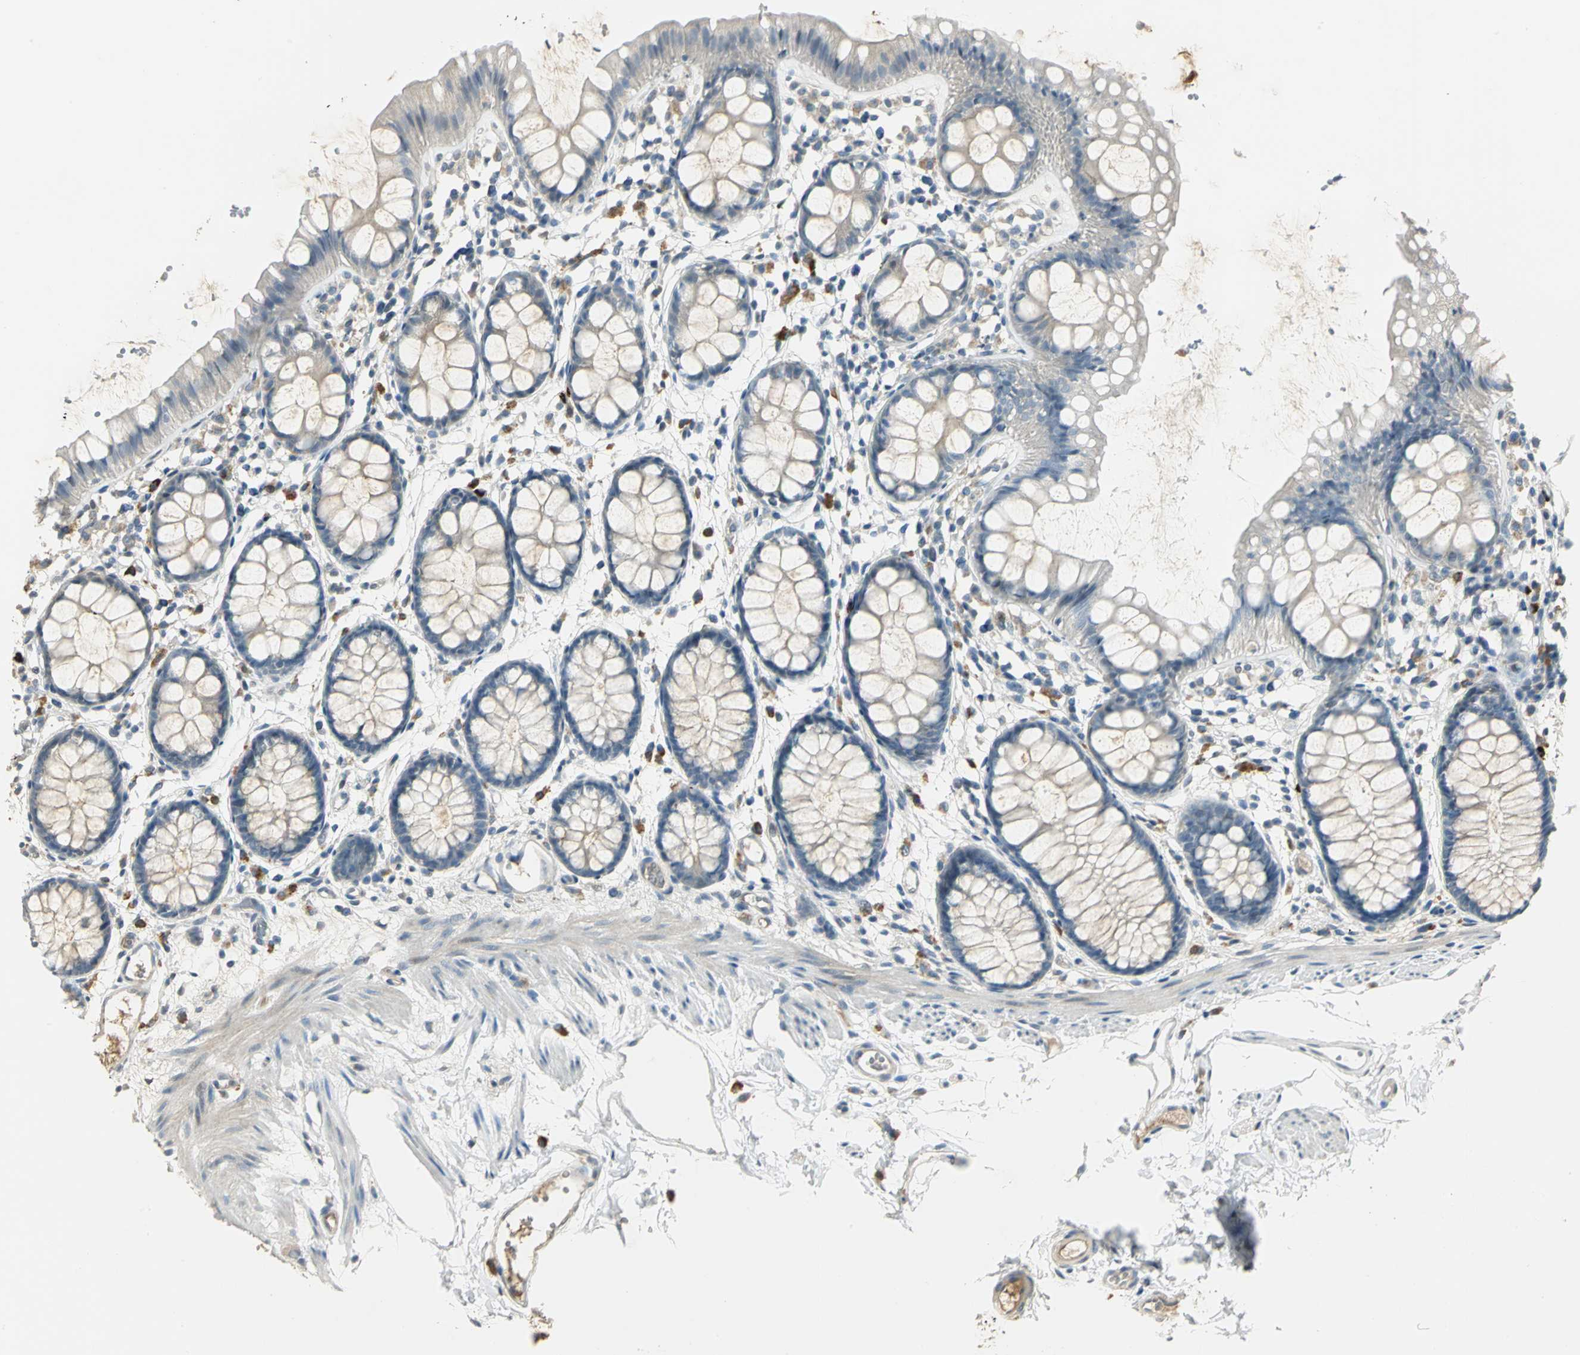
{"staining": {"intensity": "weak", "quantity": "<25%", "location": "cytoplasmic/membranous"}, "tissue": "rectum", "cell_type": "Glandular cells", "image_type": "normal", "snomed": [{"axis": "morphology", "description": "Normal tissue, NOS"}, {"axis": "topography", "description": "Rectum"}], "caption": "Rectum stained for a protein using immunohistochemistry (IHC) displays no staining glandular cells.", "gene": "PROC", "patient": {"sex": "female", "age": 66}}